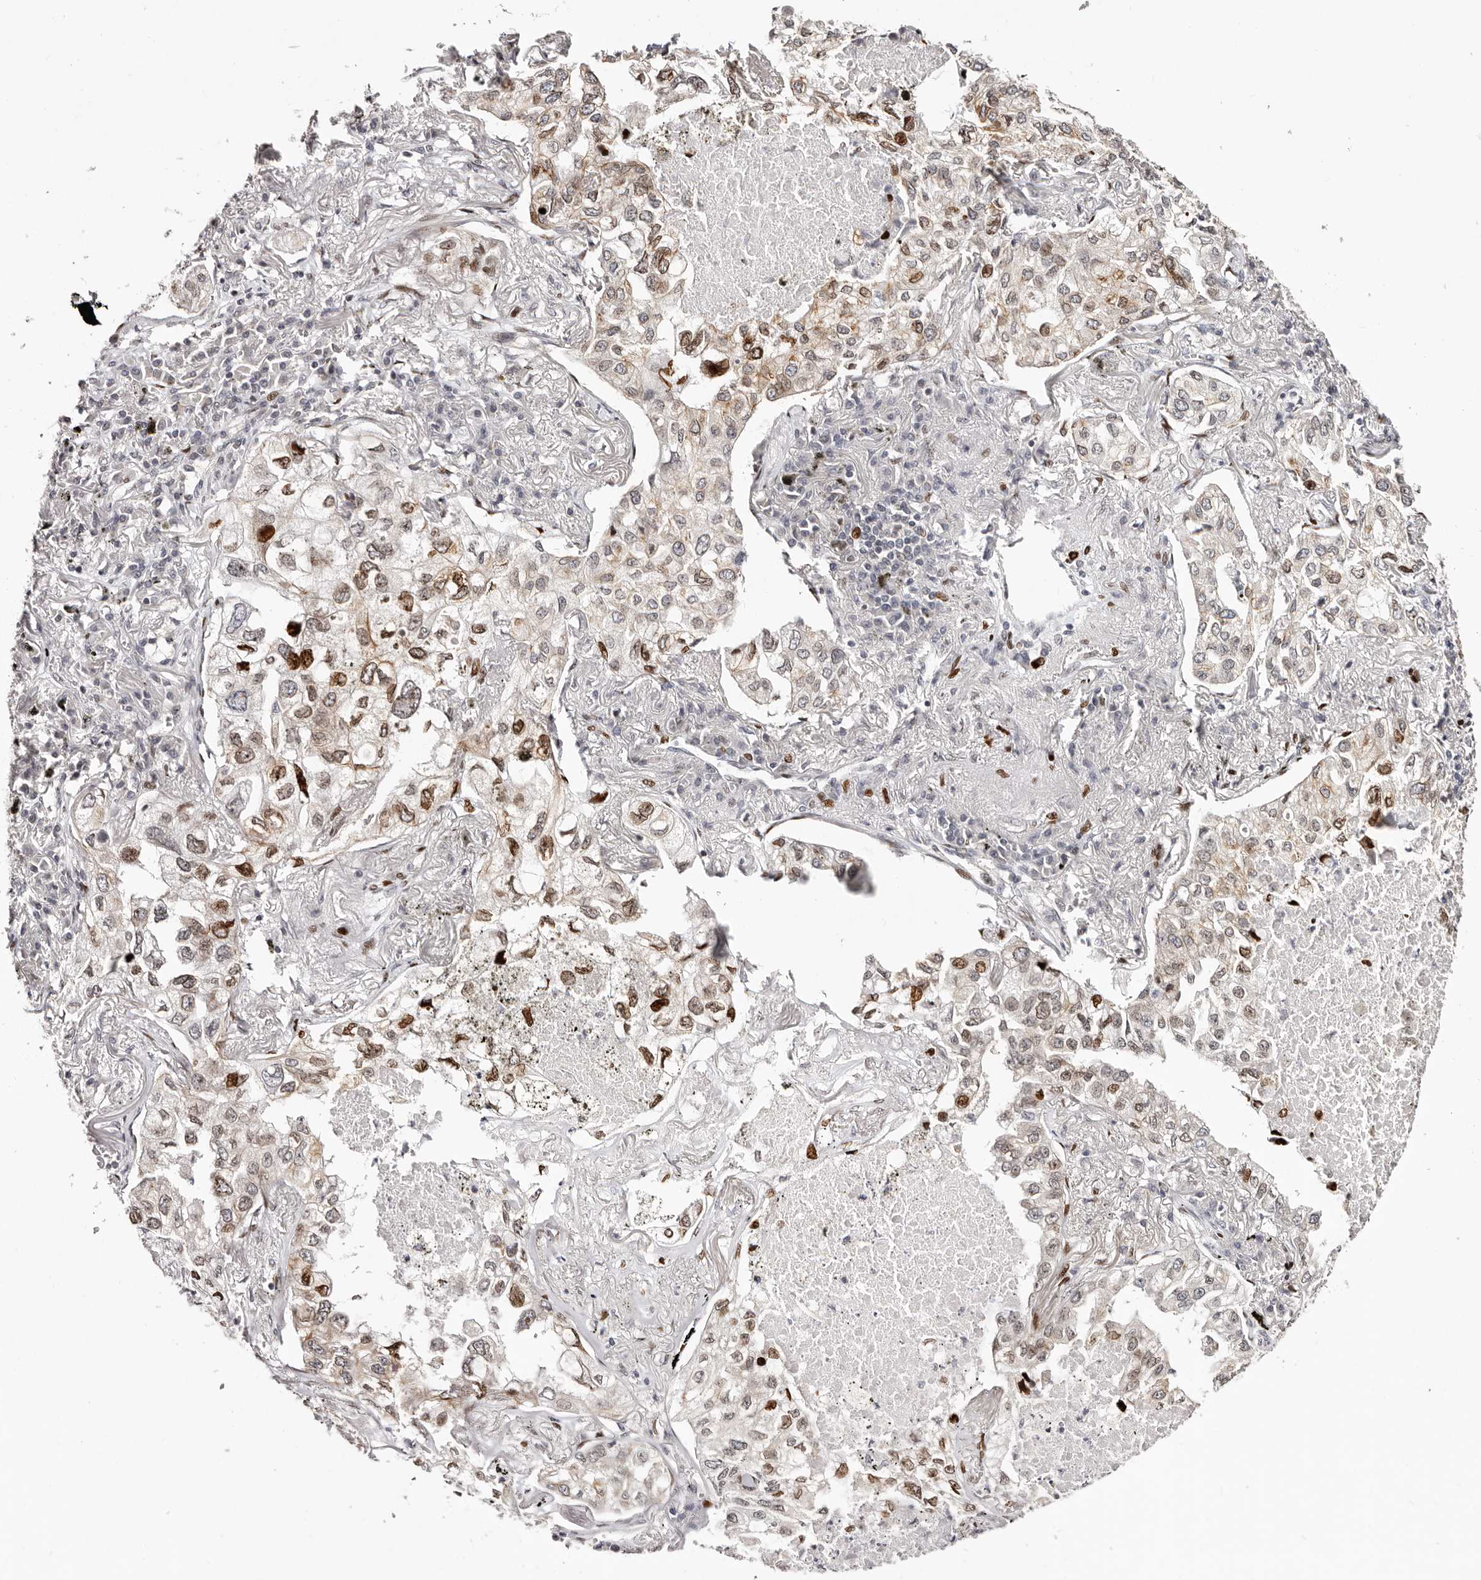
{"staining": {"intensity": "moderate", "quantity": "25%-75%", "location": "cytoplasmic/membranous,nuclear"}, "tissue": "lung cancer", "cell_type": "Tumor cells", "image_type": "cancer", "snomed": [{"axis": "morphology", "description": "Adenocarcinoma, NOS"}, {"axis": "topography", "description": "Lung"}], "caption": "IHC (DAB (3,3'-diaminobenzidine)) staining of human lung cancer shows moderate cytoplasmic/membranous and nuclear protein positivity in about 25%-75% of tumor cells.", "gene": "NUP153", "patient": {"sex": "male", "age": 65}}